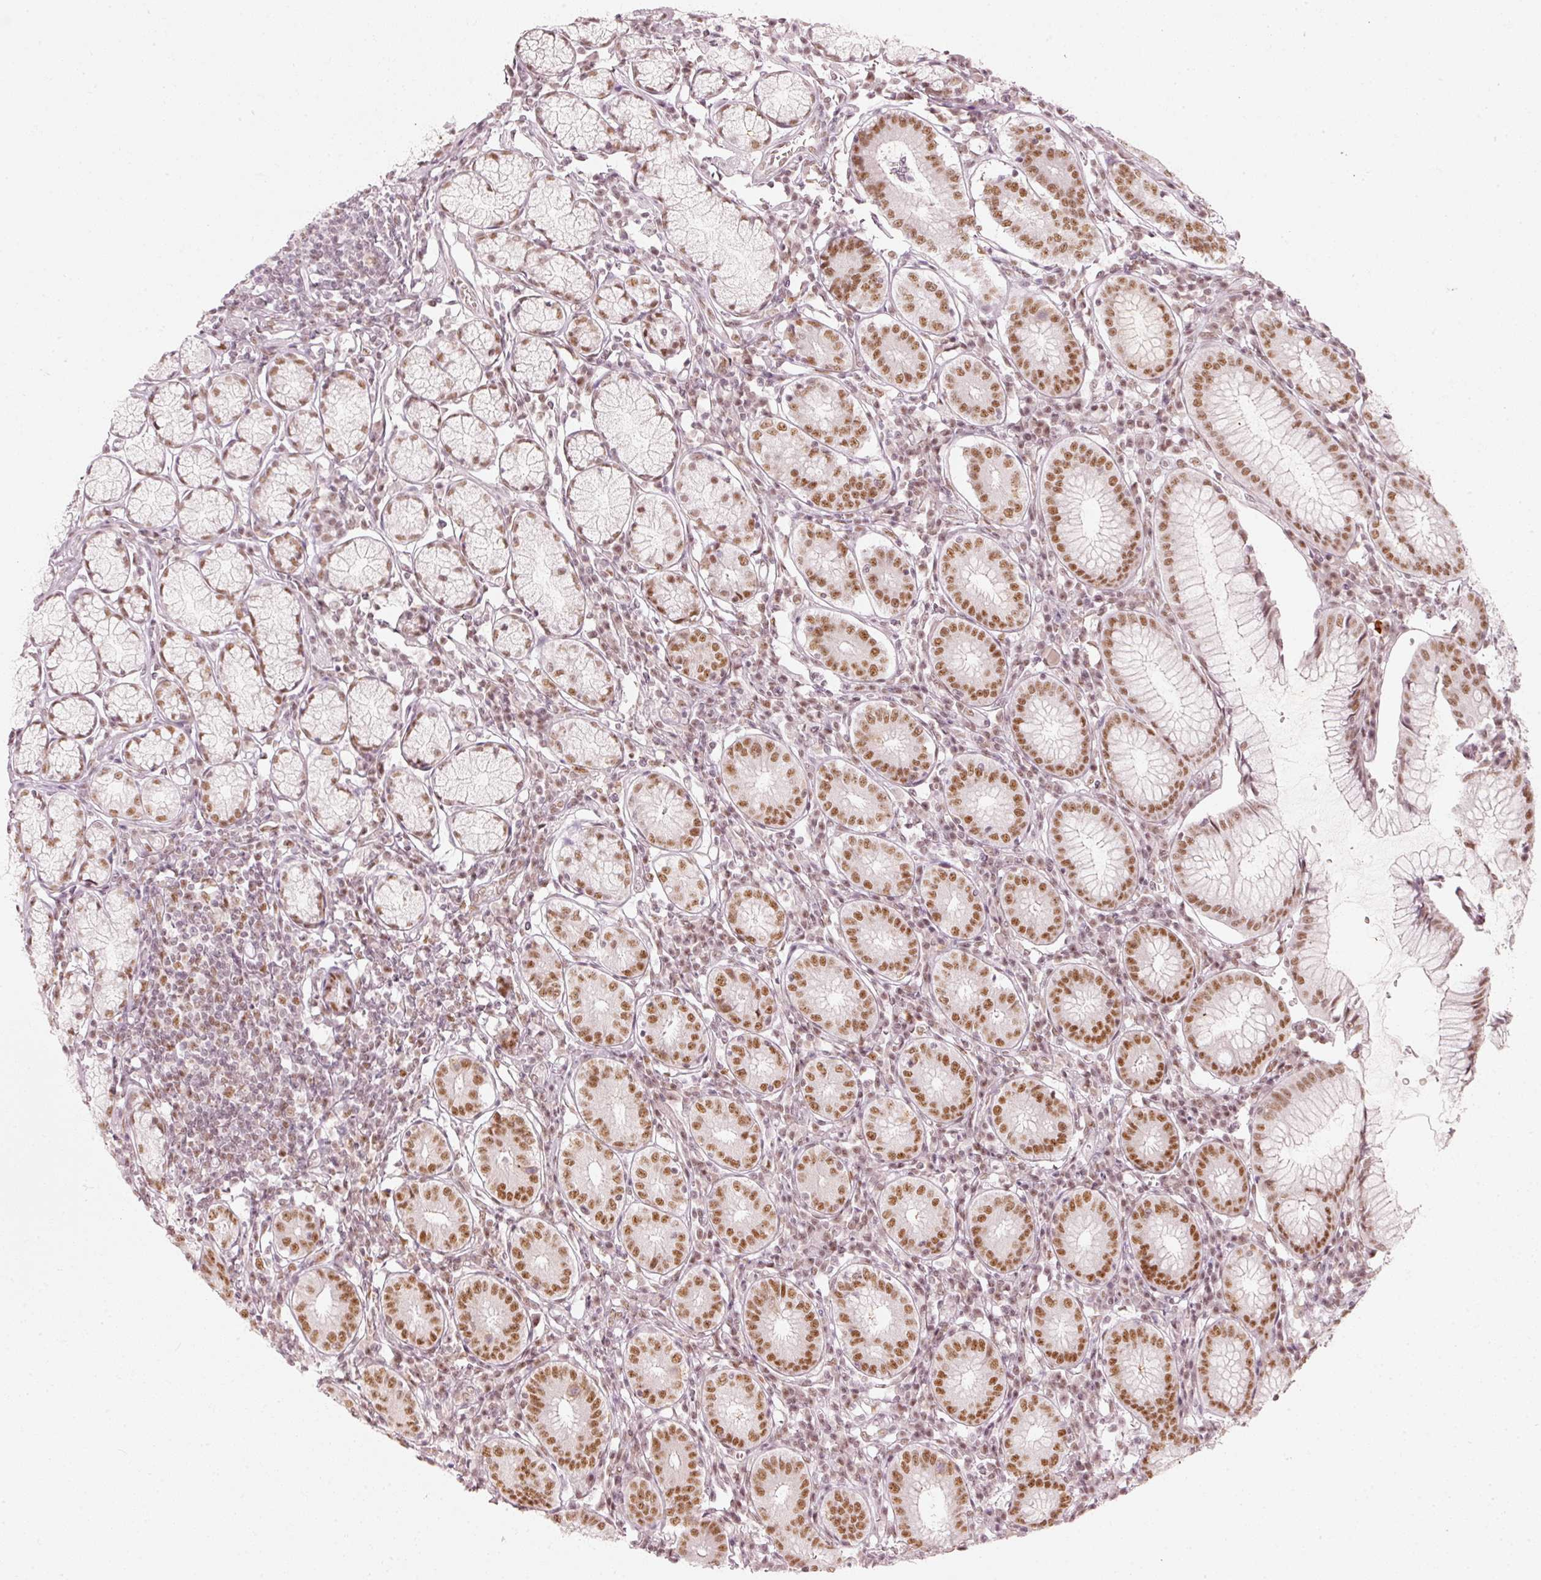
{"staining": {"intensity": "moderate", "quantity": ">75%", "location": "cytoplasmic/membranous"}, "tissue": "stomach", "cell_type": "Glandular cells", "image_type": "normal", "snomed": [{"axis": "morphology", "description": "Normal tissue, NOS"}, {"axis": "topography", "description": "Stomach"}], "caption": "Stomach was stained to show a protein in brown. There is medium levels of moderate cytoplasmic/membranous expression in approximately >75% of glandular cells.", "gene": "PPP1R10", "patient": {"sex": "male", "age": 55}}